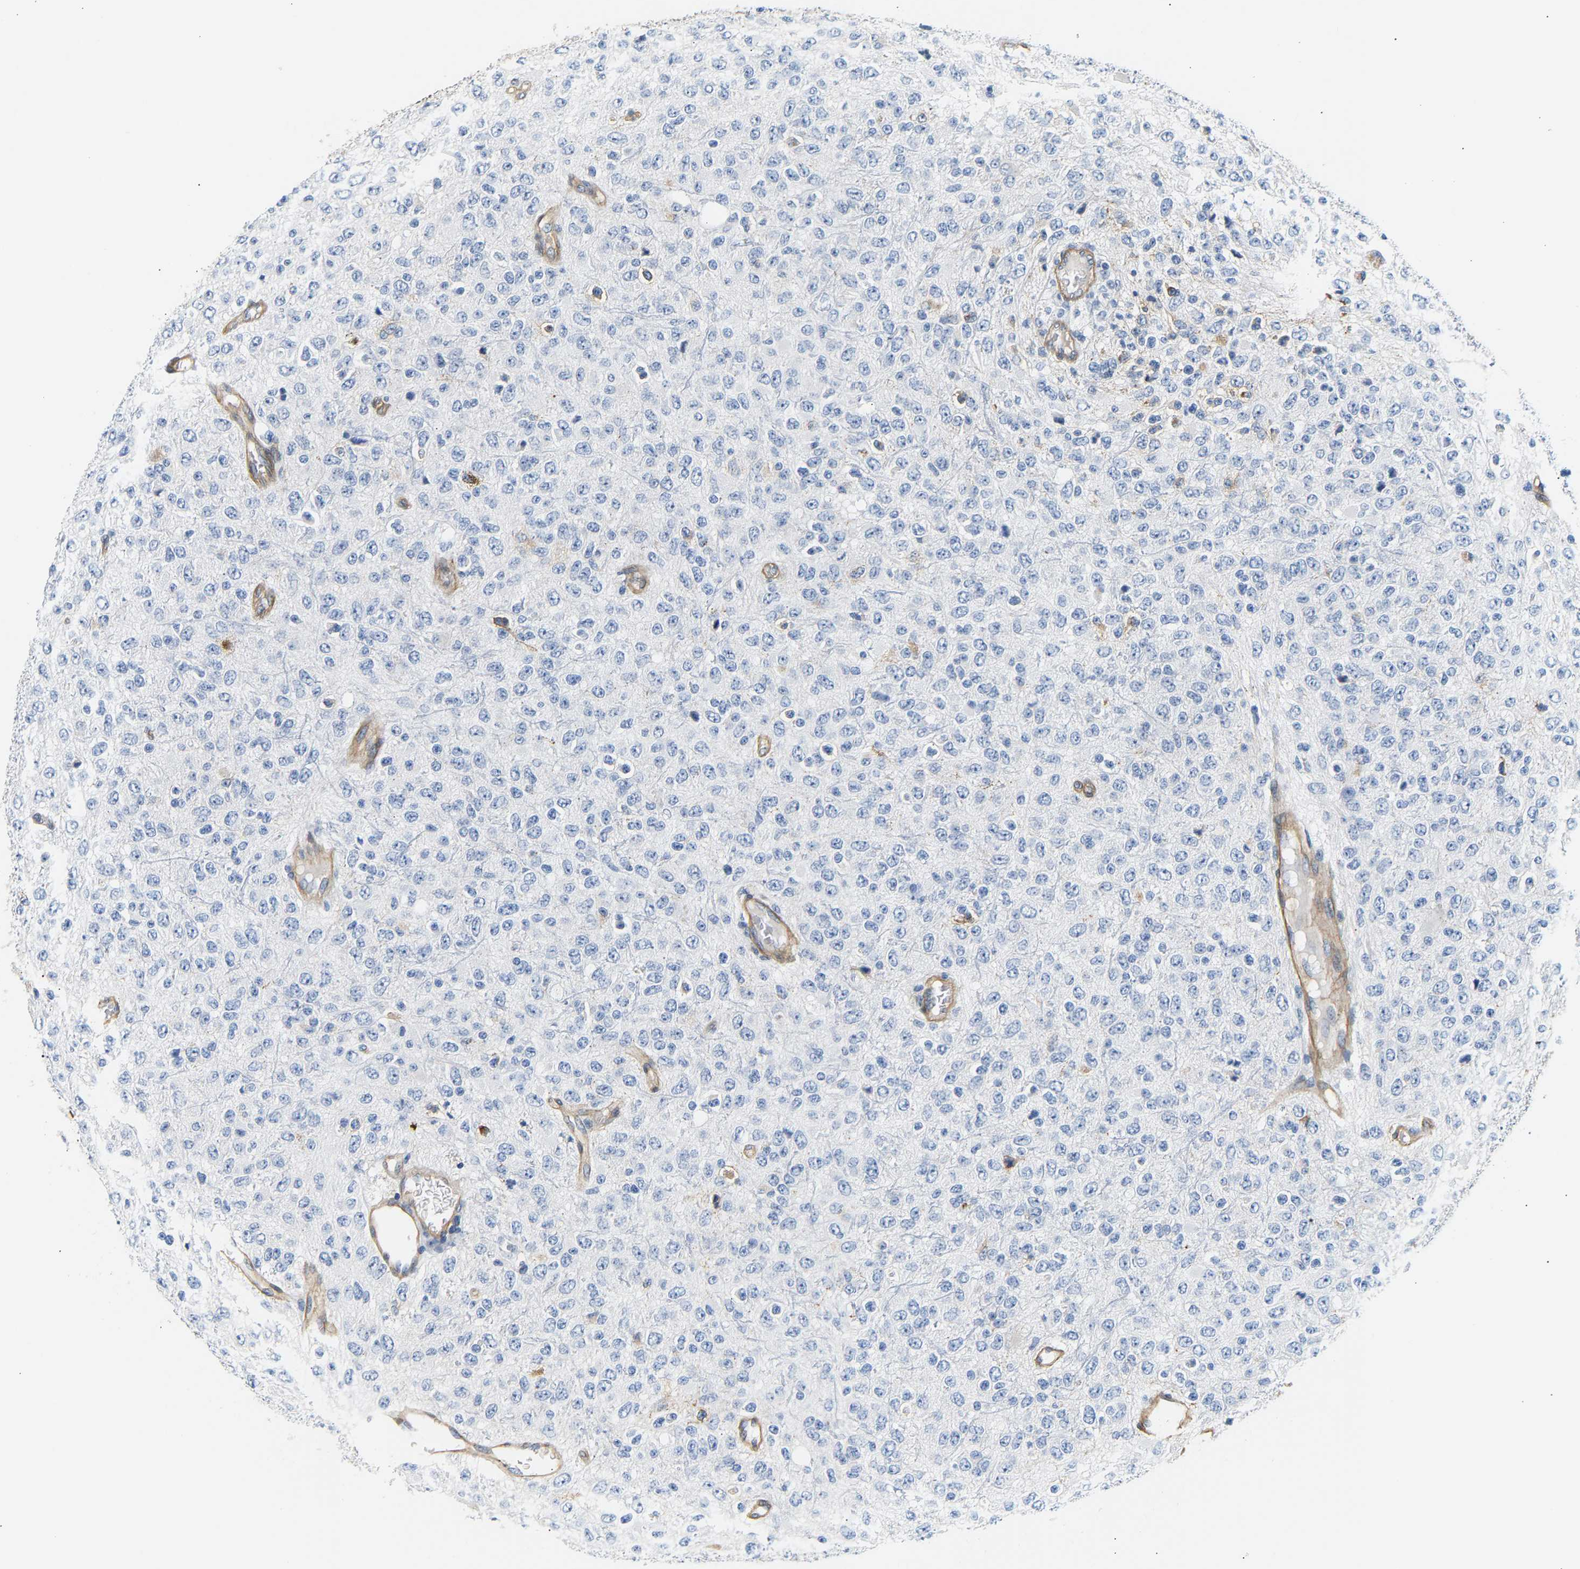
{"staining": {"intensity": "negative", "quantity": "none", "location": "none"}, "tissue": "glioma", "cell_type": "Tumor cells", "image_type": "cancer", "snomed": [{"axis": "morphology", "description": "Glioma, malignant, High grade"}, {"axis": "topography", "description": "pancreas cauda"}], "caption": "Histopathology image shows no significant protein staining in tumor cells of high-grade glioma (malignant).", "gene": "PAWR", "patient": {"sex": "male", "age": 60}}